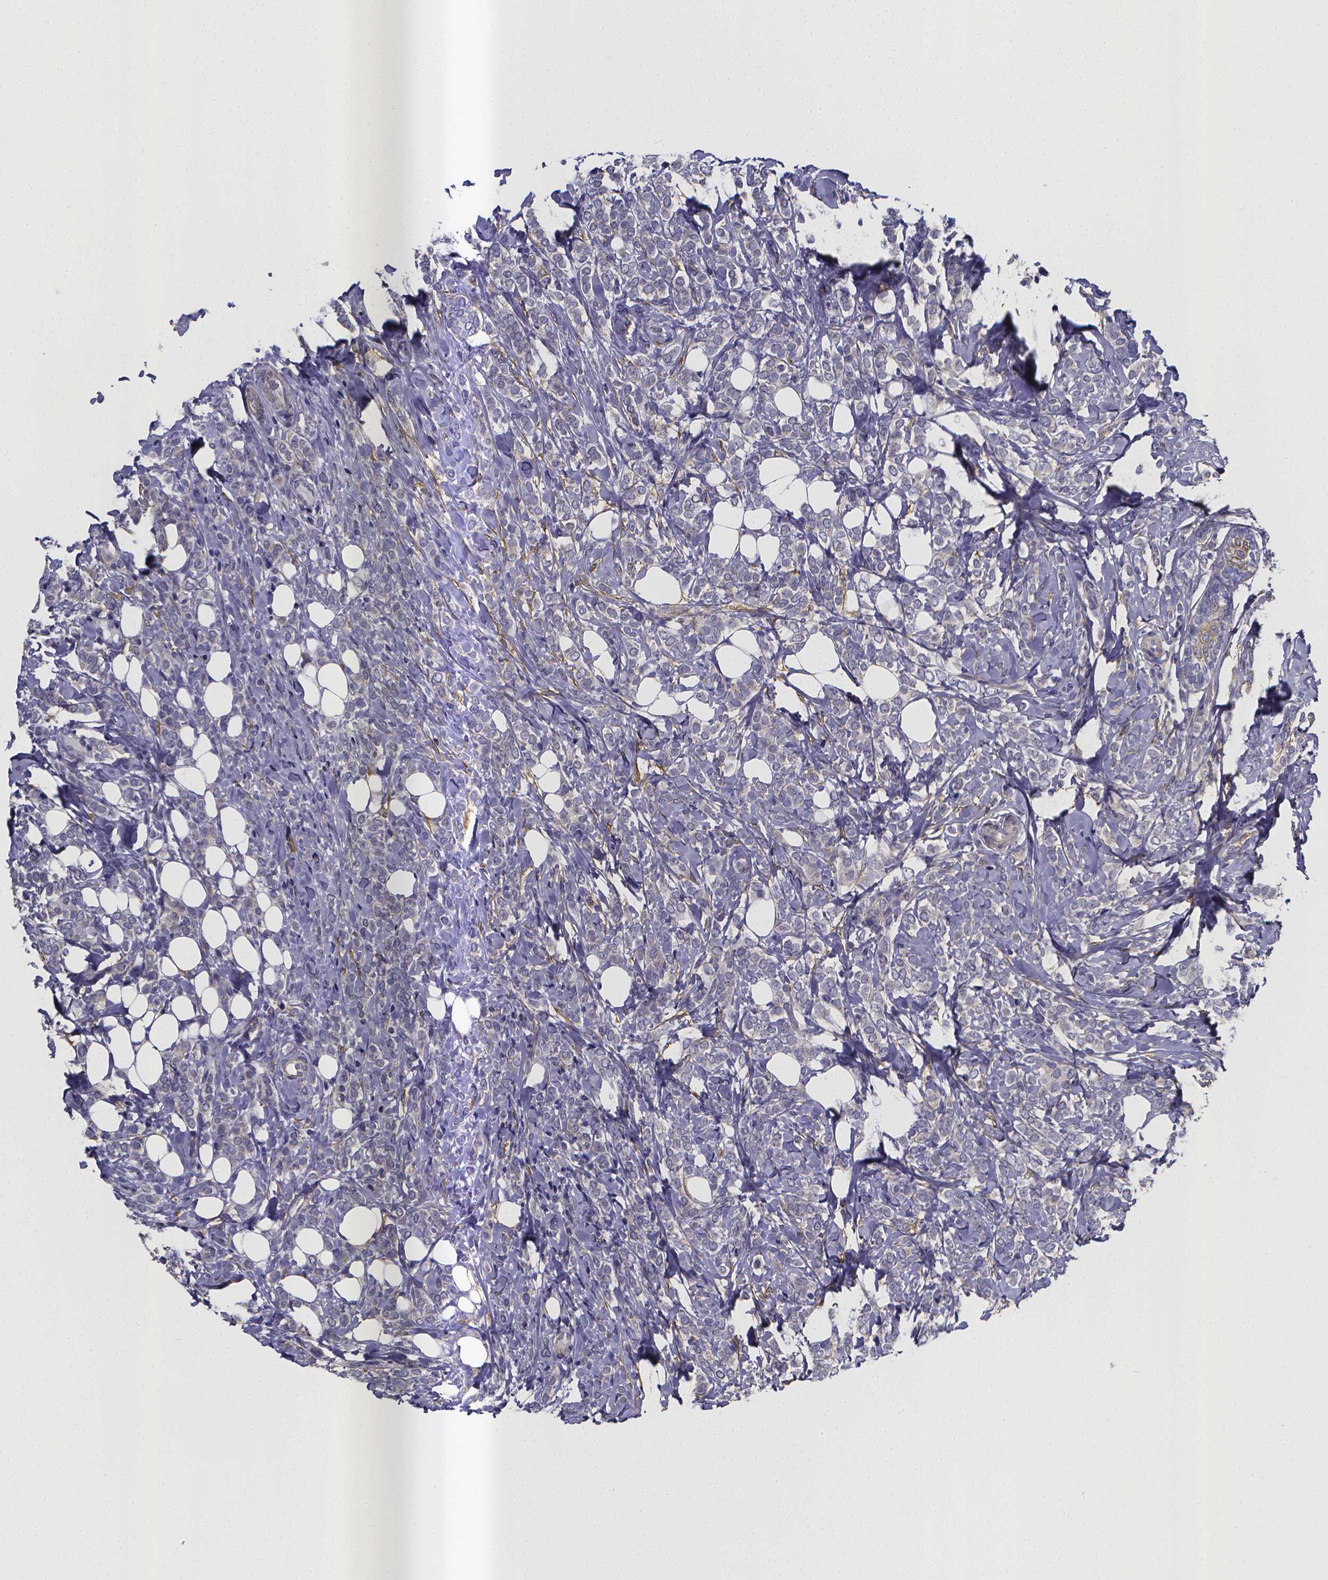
{"staining": {"intensity": "negative", "quantity": "none", "location": "none"}, "tissue": "breast cancer", "cell_type": "Tumor cells", "image_type": "cancer", "snomed": [{"axis": "morphology", "description": "Lobular carcinoma"}, {"axis": "topography", "description": "Breast"}], "caption": "Breast lobular carcinoma was stained to show a protein in brown. There is no significant expression in tumor cells. (DAB (3,3'-diaminobenzidine) immunohistochemistry (IHC) with hematoxylin counter stain).", "gene": "RERG", "patient": {"sex": "female", "age": 49}}